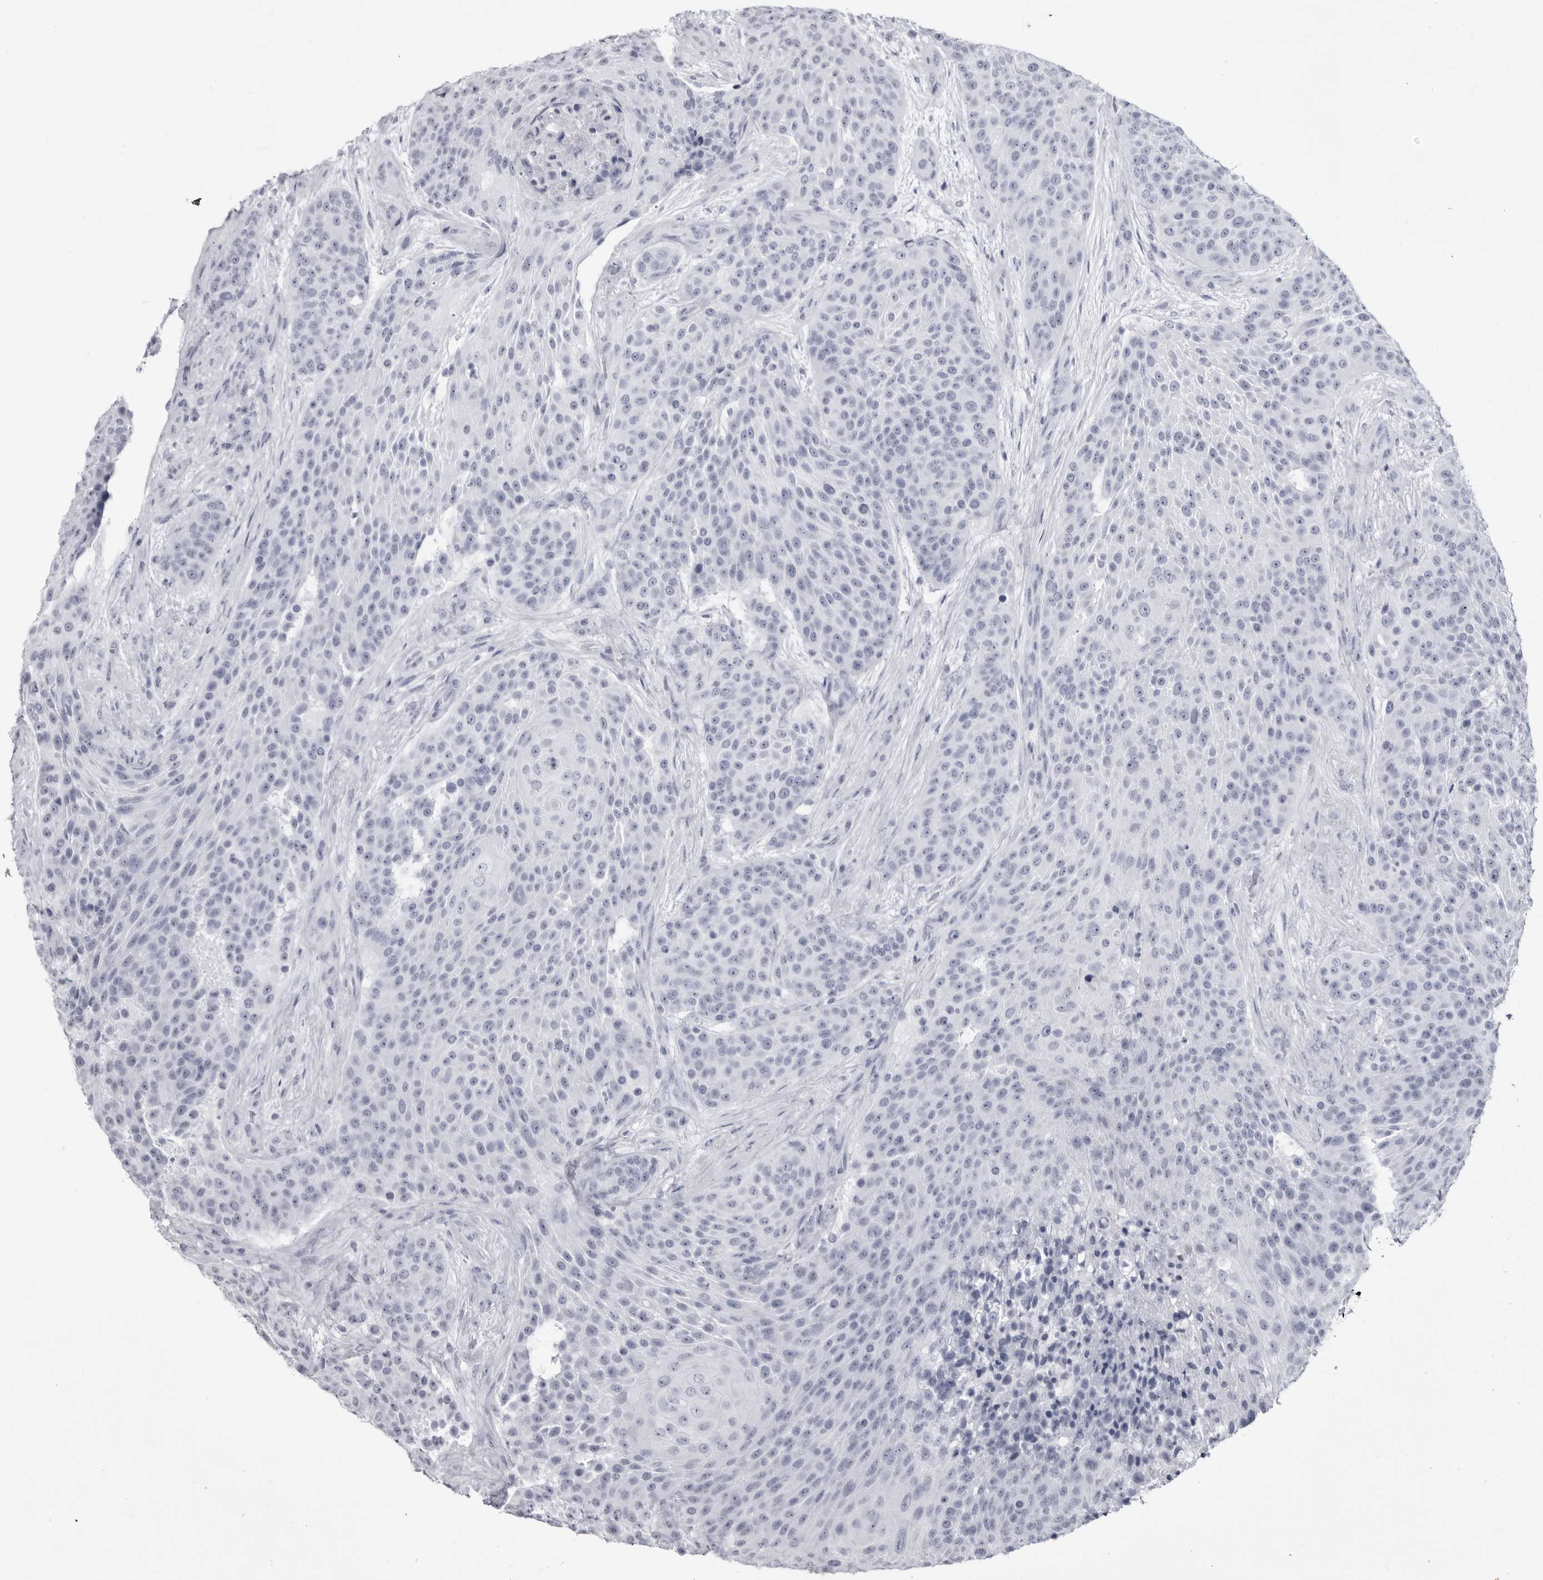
{"staining": {"intensity": "negative", "quantity": "none", "location": "none"}, "tissue": "urothelial cancer", "cell_type": "Tumor cells", "image_type": "cancer", "snomed": [{"axis": "morphology", "description": "Urothelial carcinoma, High grade"}, {"axis": "topography", "description": "Urinary bladder"}], "caption": "This is an immunohistochemistry image of human urothelial cancer. There is no staining in tumor cells.", "gene": "STAP2", "patient": {"sex": "female", "age": 63}}